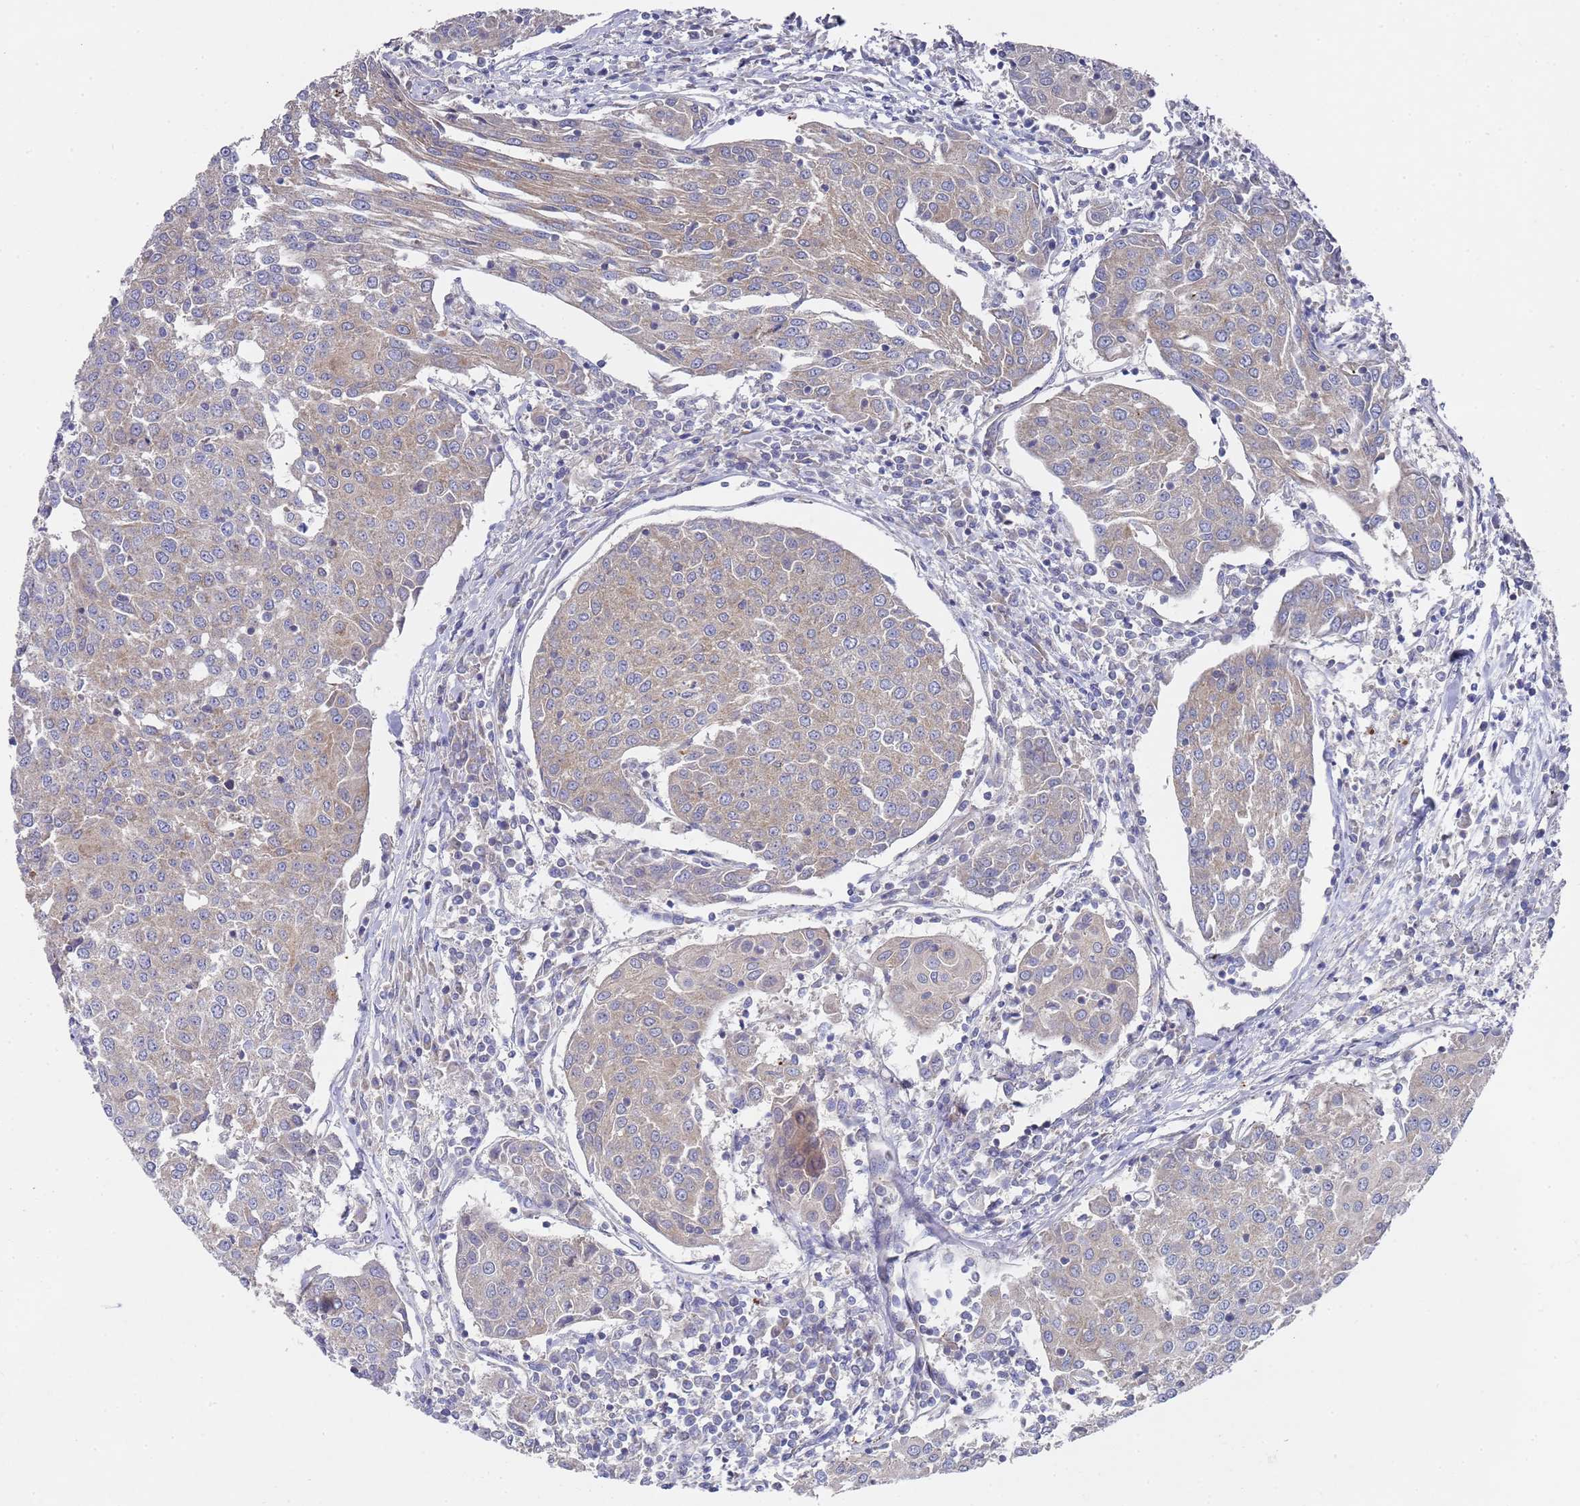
{"staining": {"intensity": "weak", "quantity": ">75%", "location": "cytoplasmic/membranous"}, "tissue": "urothelial cancer", "cell_type": "Tumor cells", "image_type": "cancer", "snomed": [{"axis": "morphology", "description": "Urothelial carcinoma, High grade"}, {"axis": "topography", "description": "Urinary bladder"}], "caption": "Protein staining shows weak cytoplasmic/membranous expression in approximately >75% of tumor cells in urothelial cancer.", "gene": "NPEPPS", "patient": {"sex": "female", "age": 85}}